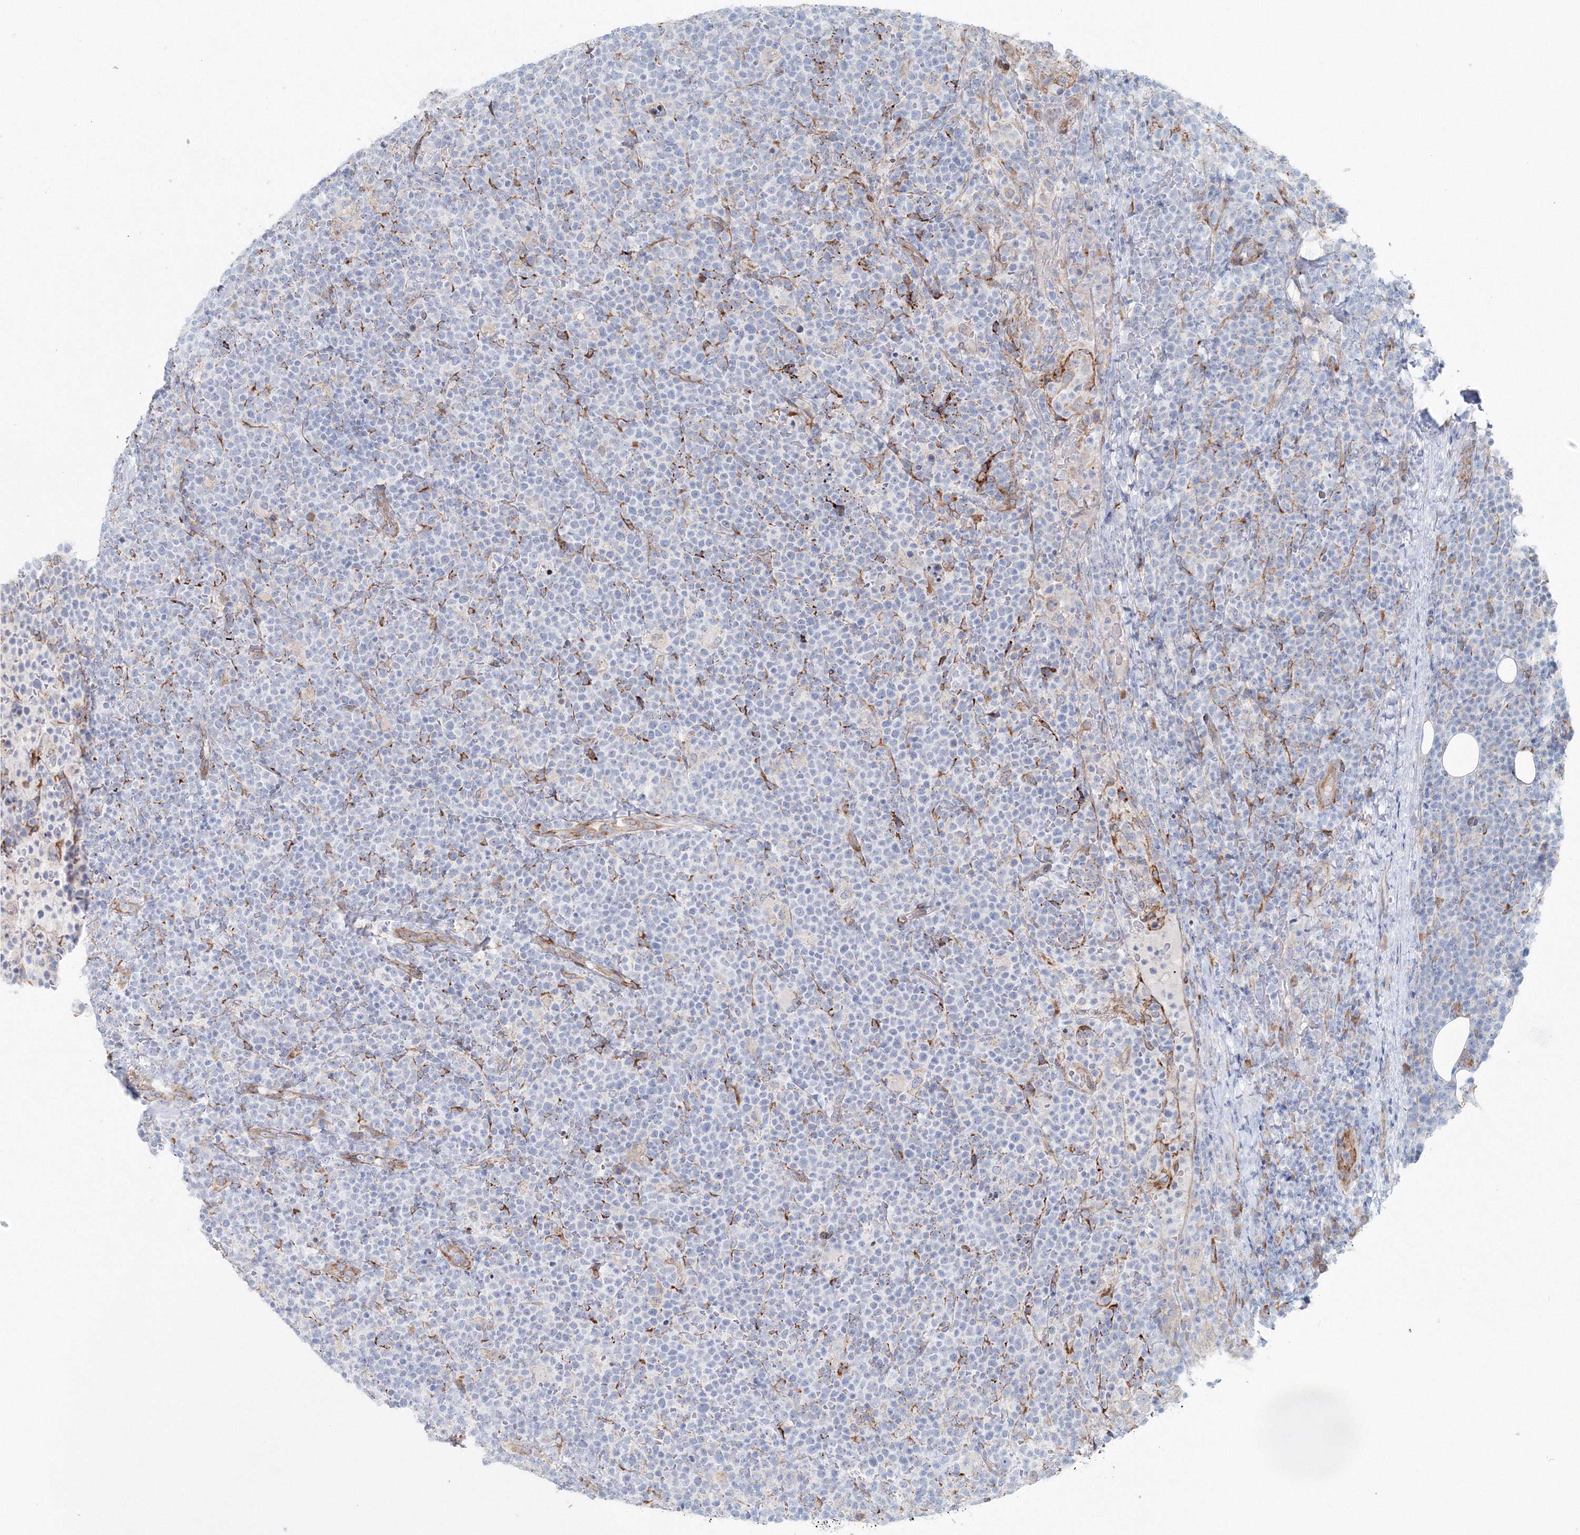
{"staining": {"intensity": "negative", "quantity": "none", "location": "none"}, "tissue": "lymphoma", "cell_type": "Tumor cells", "image_type": "cancer", "snomed": [{"axis": "morphology", "description": "Malignant lymphoma, non-Hodgkin's type, High grade"}, {"axis": "topography", "description": "Lymph node"}], "caption": "High-grade malignant lymphoma, non-Hodgkin's type stained for a protein using immunohistochemistry demonstrates no staining tumor cells.", "gene": "RCN1", "patient": {"sex": "male", "age": 61}}